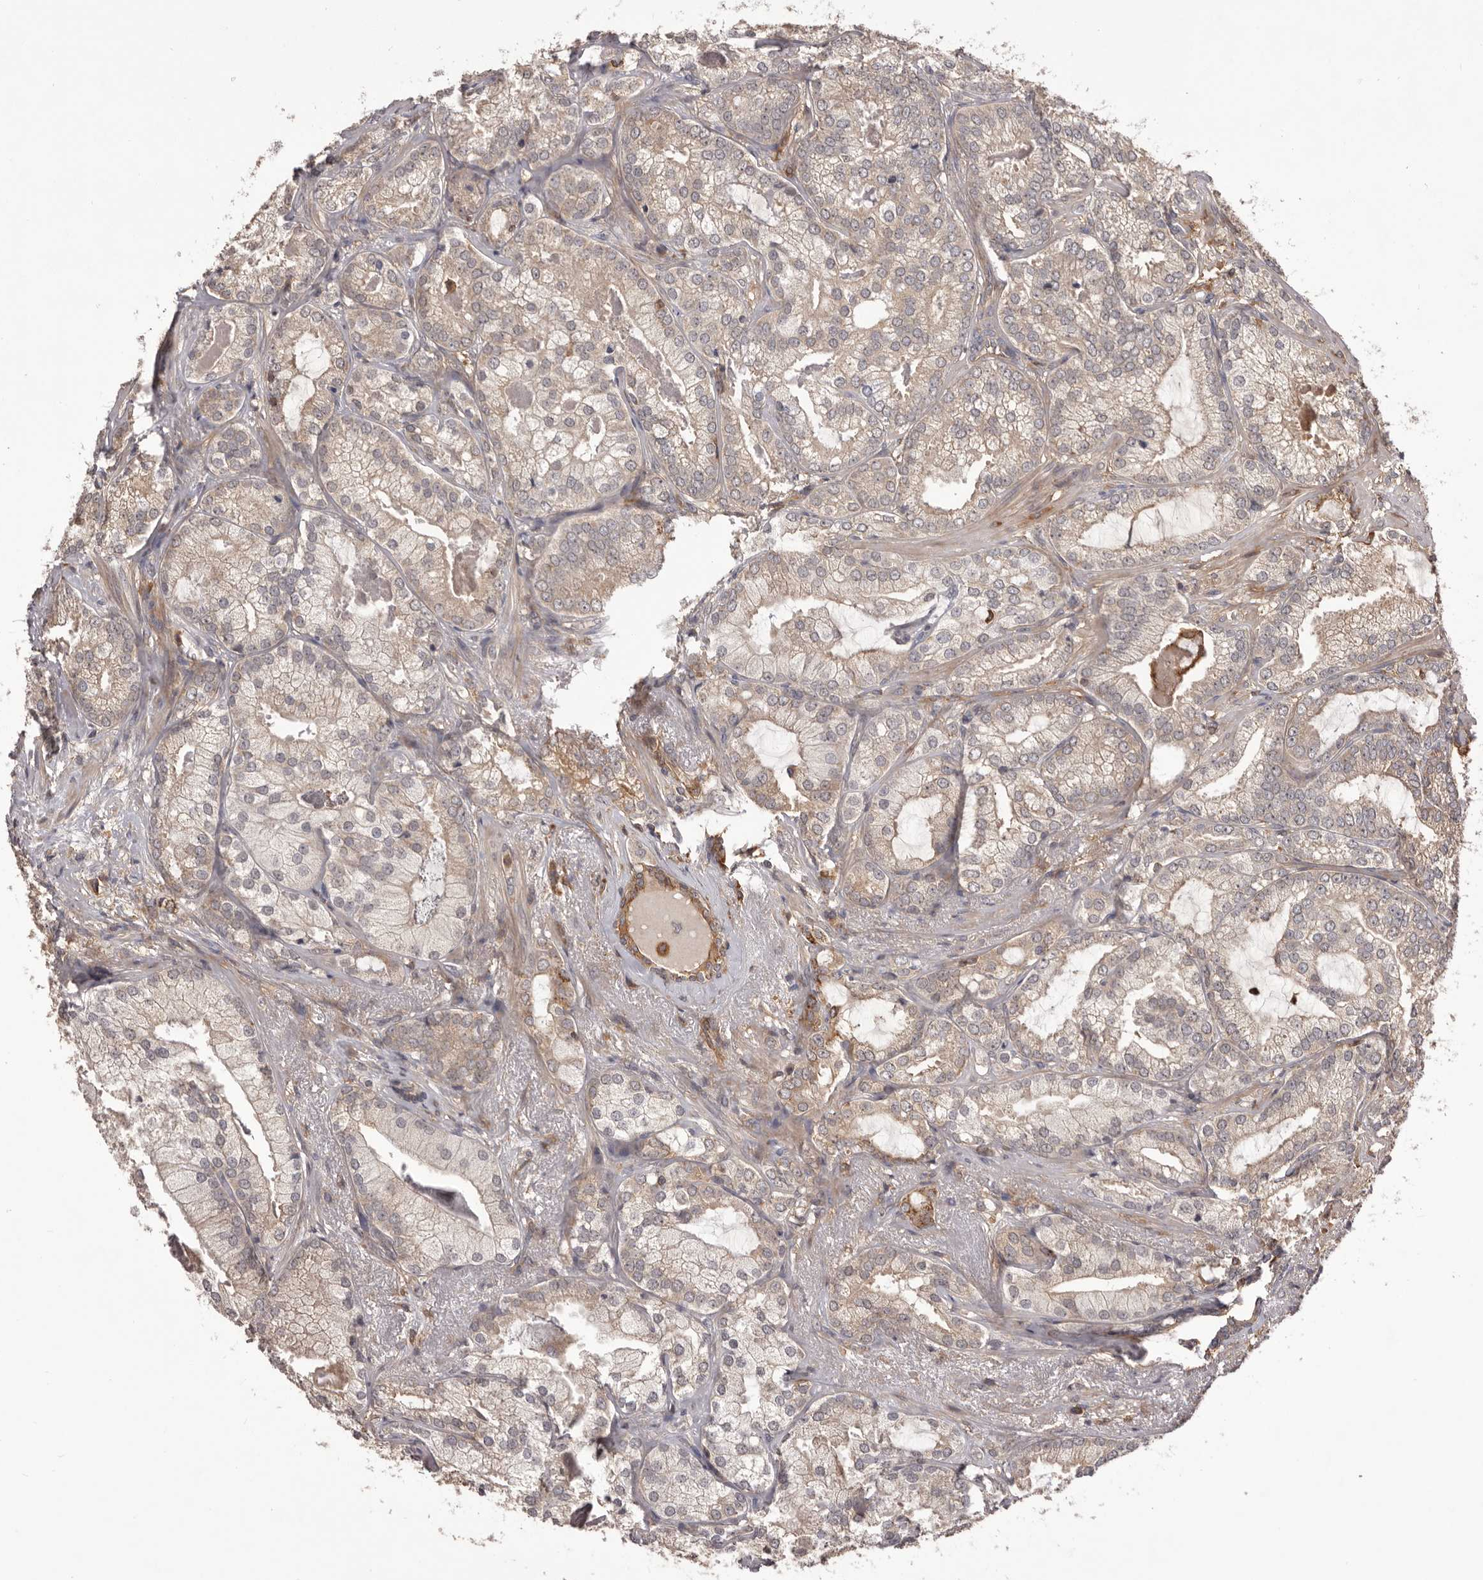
{"staining": {"intensity": "weak", "quantity": ">75%", "location": "cytoplasmic/membranous"}, "tissue": "prostate cancer", "cell_type": "Tumor cells", "image_type": "cancer", "snomed": [{"axis": "morphology", "description": "Normal morphology"}, {"axis": "morphology", "description": "Adenocarcinoma, Low grade"}, {"axis": "topography", "description": "Prostate"}], "caption": "Prostate low-grade adenocarcinoma stained for a protein (brown) exhibits weak cytoplasmic/membranous positive positivity in approximately >75% of tumor cells.", "gene": "GLIPR2", "patient": {"sex": "male", "age": 72}}